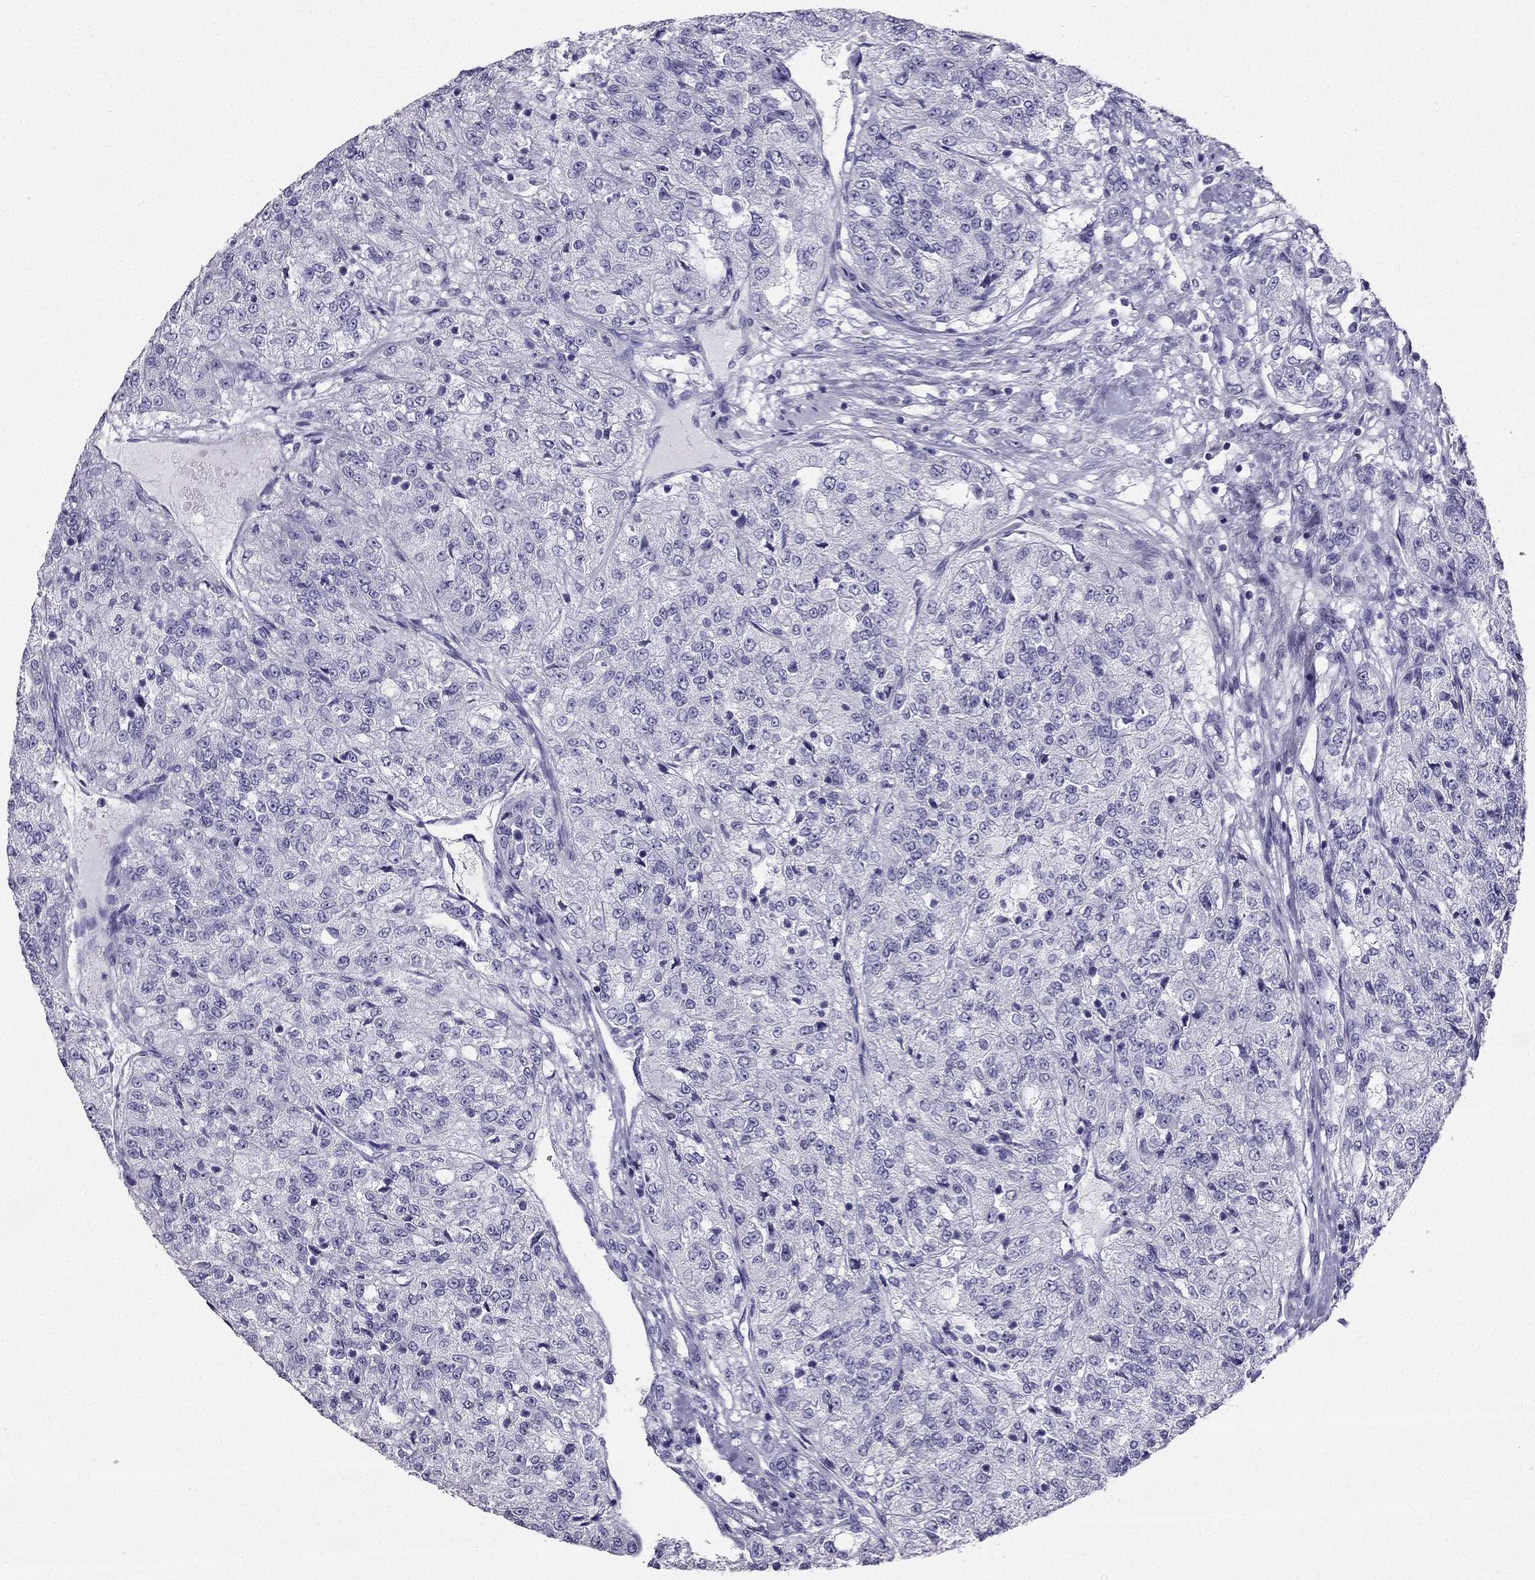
{"staining": {"intensity": "negative", "quantity": "none", "location": "none"}, "tissue": "renal cancer", "cell_type": "Tumor cells", "image_type": "cancer", "snomed": [{"axis": "morphology", "description": "Adenocarcinoma, NOS"}, {"axis": "topography", "description": "Kidney"}], "caption": "The histopathology image displays no staining of tumor cells in renal cancer.", "gene": "TFF3", "patient": {"sex": "female", "age": 63}}